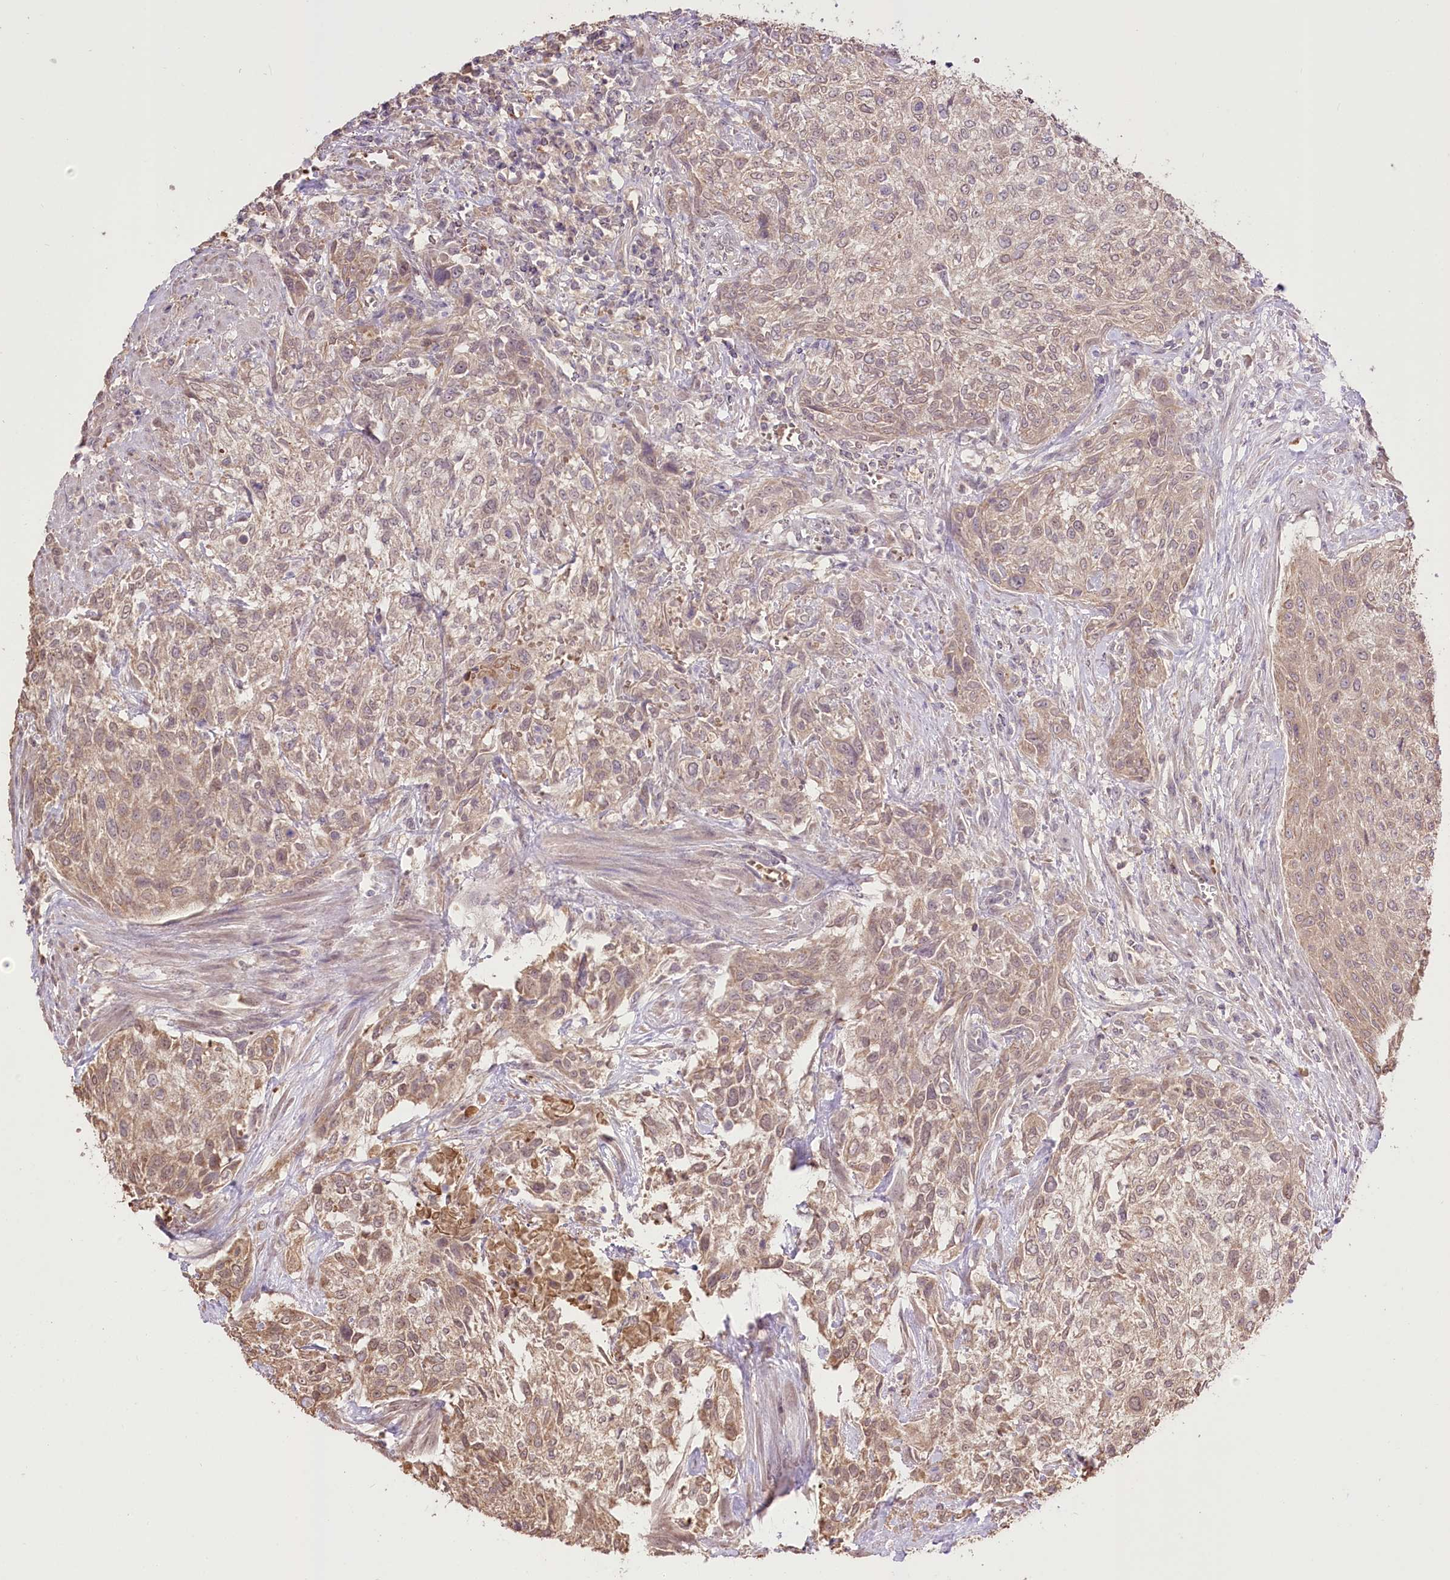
{"staining": {"intensity": "moderate", "quantity": "25%-75%", "location": "cytoplasmic/membranous"}, "tissue": "urothelial cancer", "cell_type": "Tumor cells", "image_type": "cancer", "snomed": [{"axis": "morphology", "description": "Normal tissue, NOS"}, {"axis": "morphology", "description": "Urothelial carcinoma, NOS"}, {"axis": "topography", "description": "Urinary bladder"}, {"axis": "topography", "description": "Peripheral nerve tissue"}], "caption": "The immunohistochemical stain shows moderate cytoplasmic/membranous staining in tumor cells of transitional cell carcinoma tissue. The protein of interest is stained brown, and the nuclei are stained in blue (DAB IHC with brightfield microscopy, high magnification).", "gene": "R3HDM2", "patient": {"sex": "male", "age": 35}}